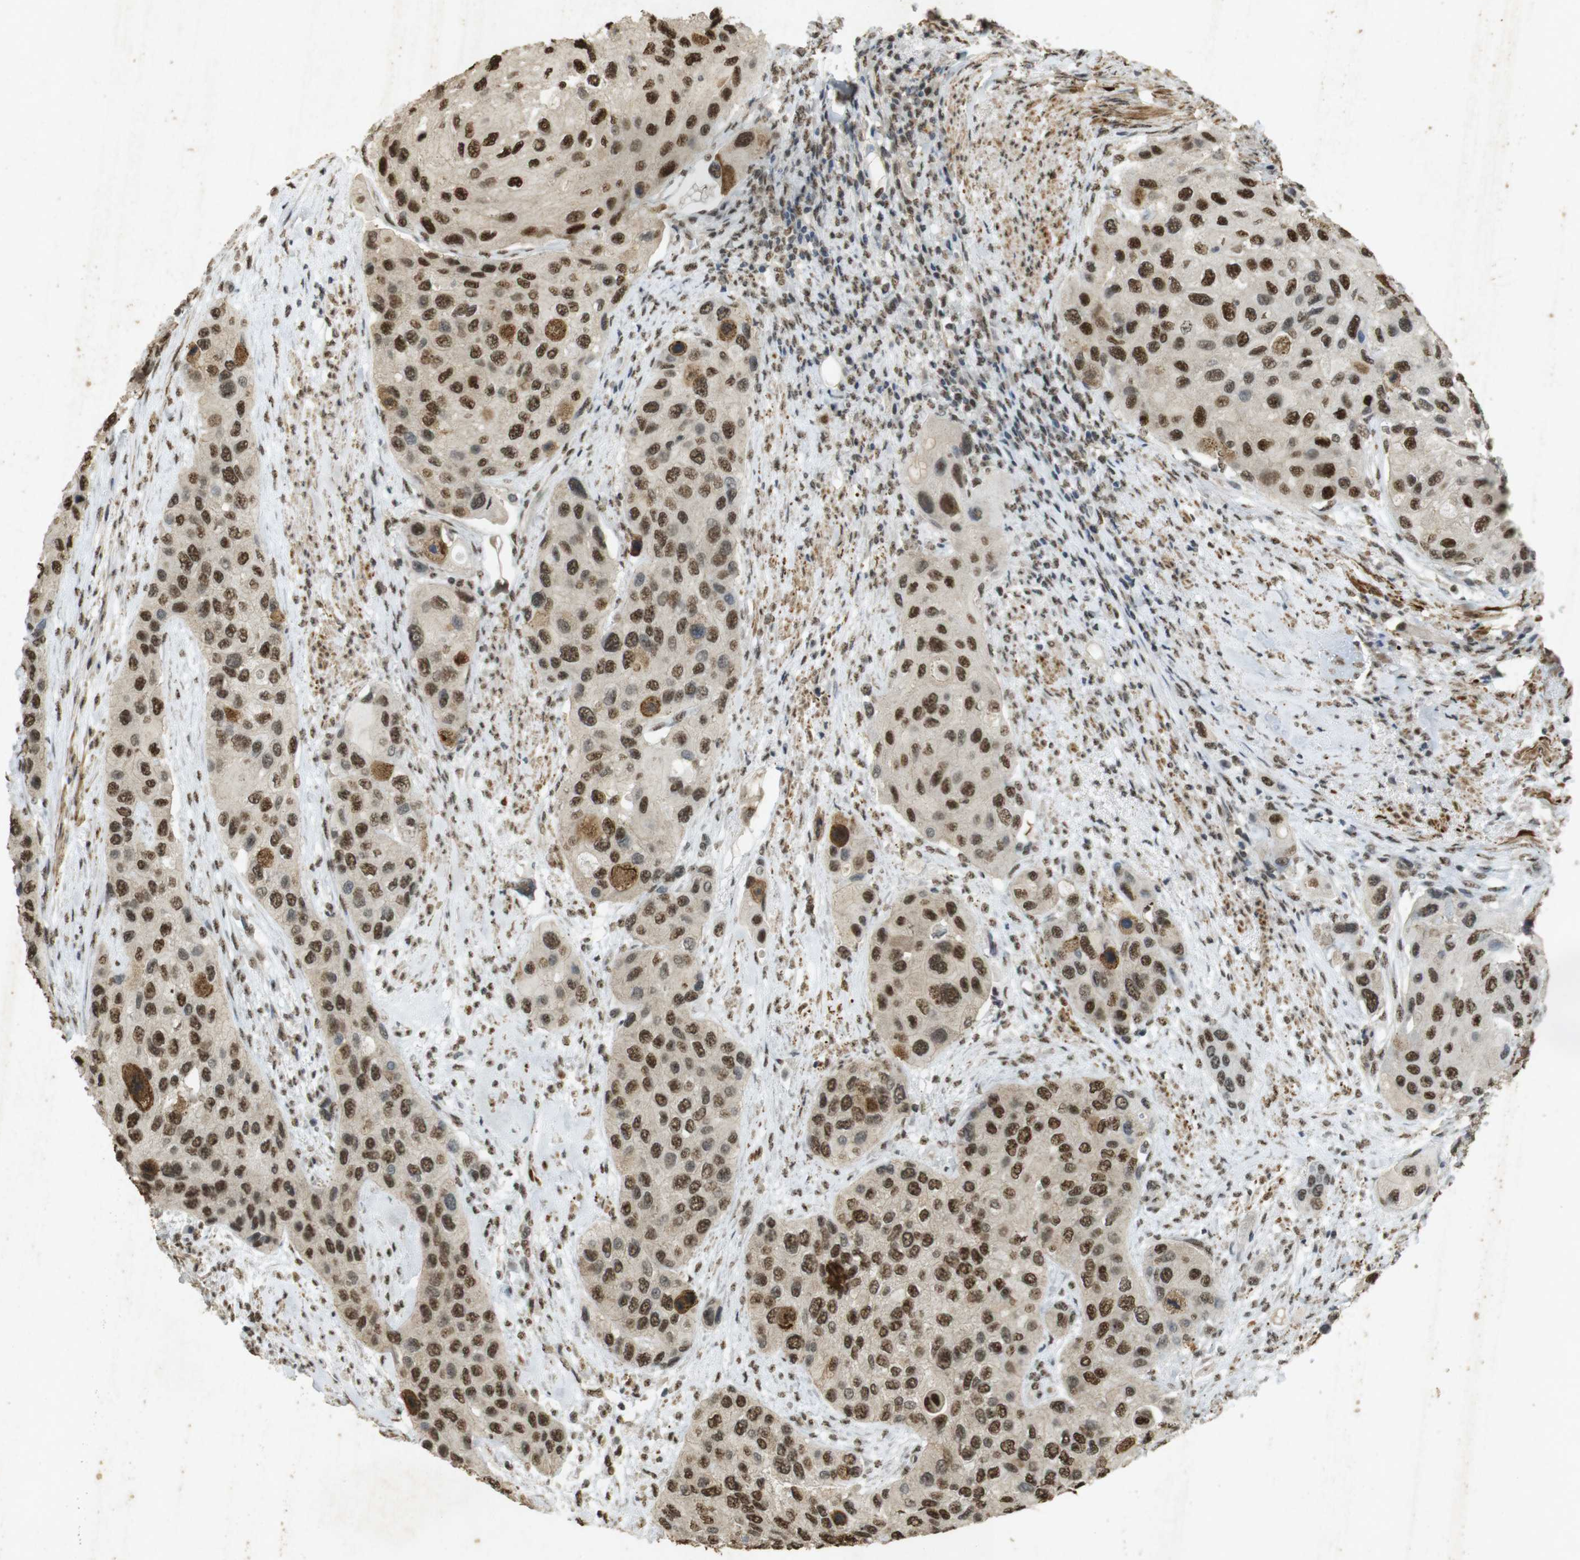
{"staining": {"intensity": "strong", "quantity": ">75%", "location": "nuclear"}, "tissue": "urothelial cancer", "cell_type": "Tumor cells", "image_type": "cancer", "snomed": [{"axis": "morphology", "description": "Urothelial carcinoma, High grade"}, {"axis": "topography", "description": "Urinary bladder"}], "caption": "The image shows staining of urothelial cancer, revealing strong nuclear protein staining (brown color) within tumor cells. The staining is performed using DAB (3,3'-diaminobenzidine) brown chromogen to label protein expression. The nuclei are counter-stained blue using hematoxylin.", "gene": "GATA4", "patient": {"sex": "female", "age": 56}}